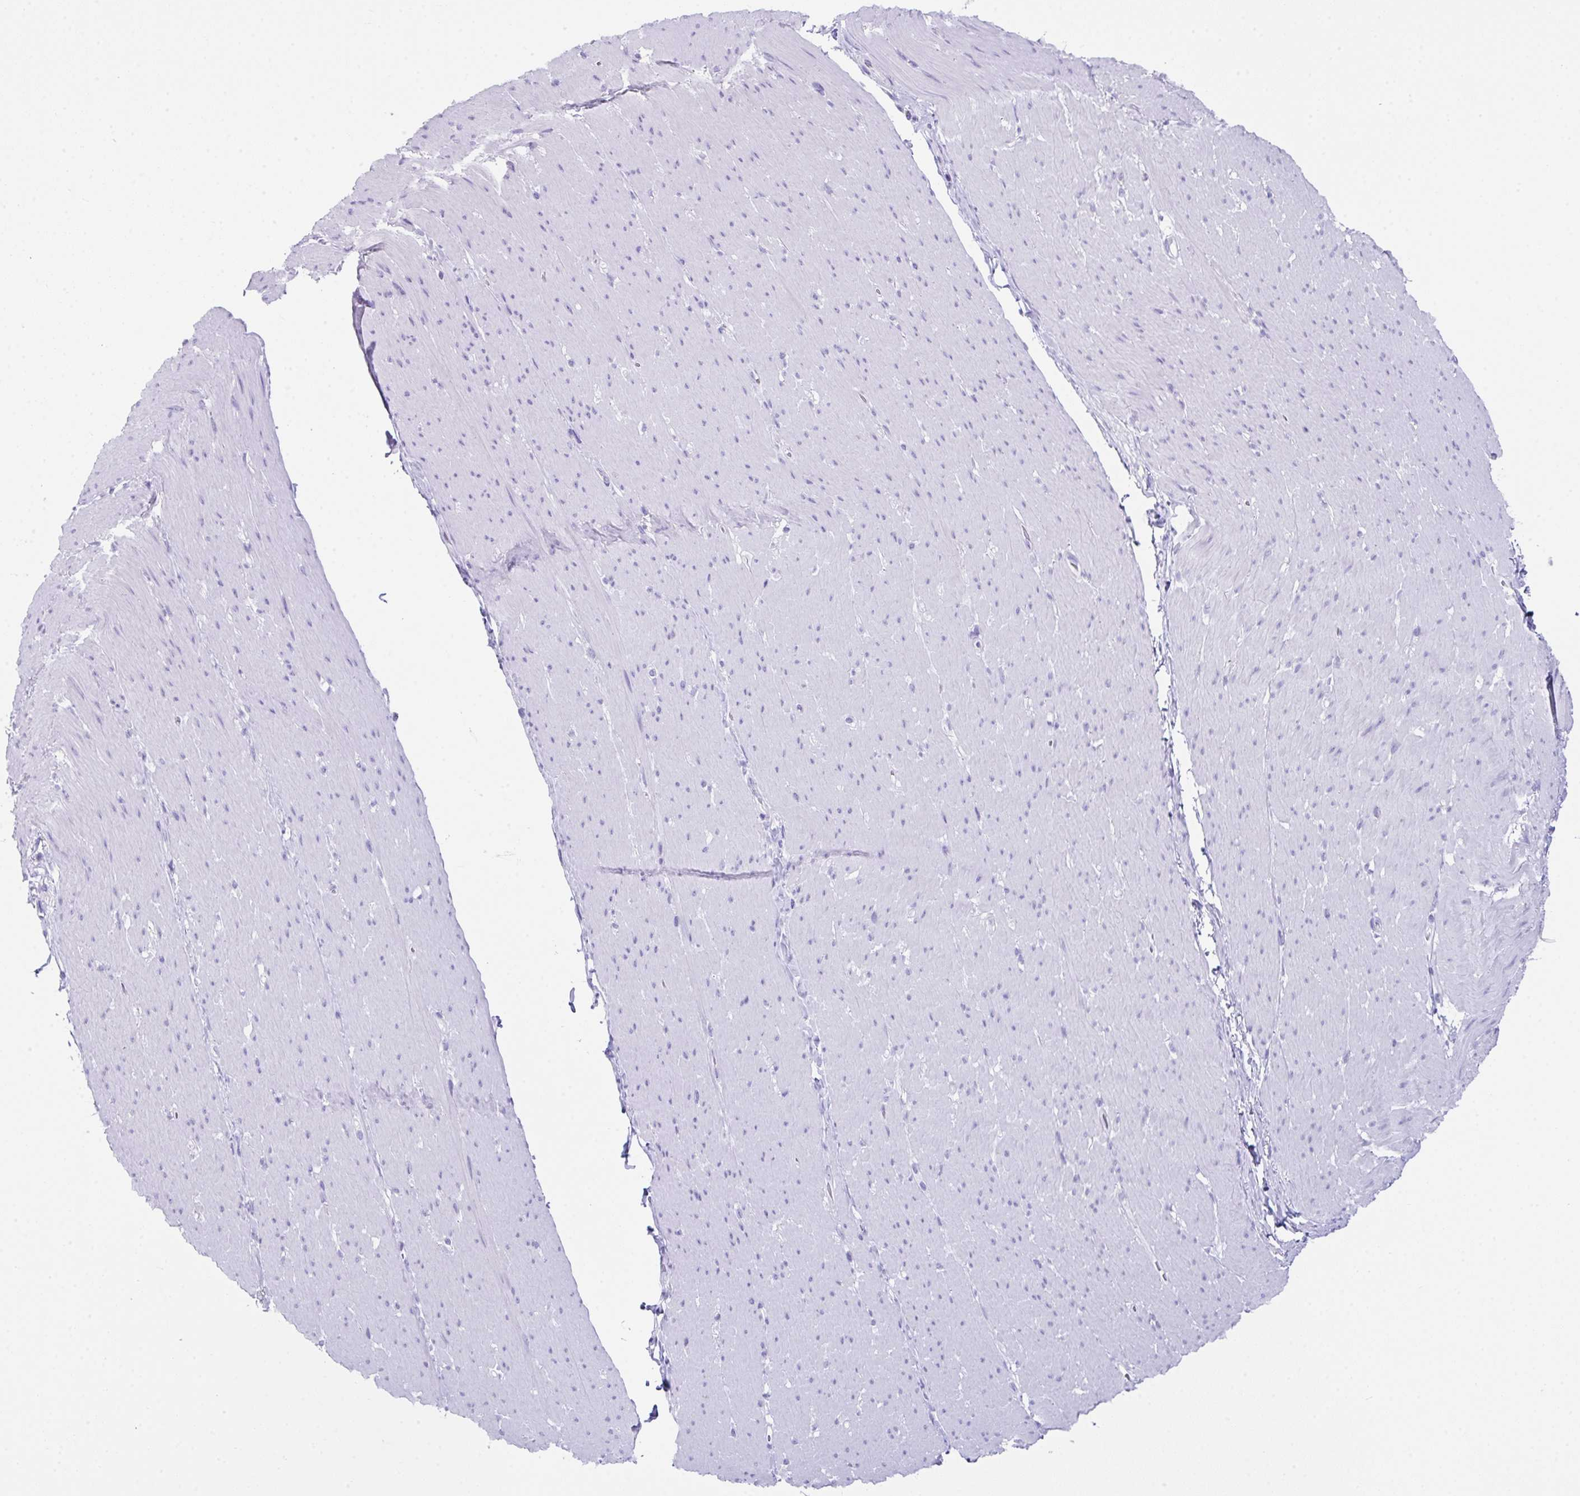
{"staining": {"intensity": "negative", "quantity": "none", "location": "none"}, "tissue": "smooth muscle", "cell_type": "Smooth muscle cells", "image_type": "normal", "snomed": [{"axis": "morphology", "description": "Normal tissue, NOS"}, {"axis": "topography", "description": "Smooth muscle"}, {"axis": "topography", "description": "Rectum"}], "caption": "This is an immunohistochemistry histopathology image of benign smooth muscle. There is no expression in smooth muscle cells.", "gene": "LGALS4", "patient": {"sex": "male", "age": 53}}